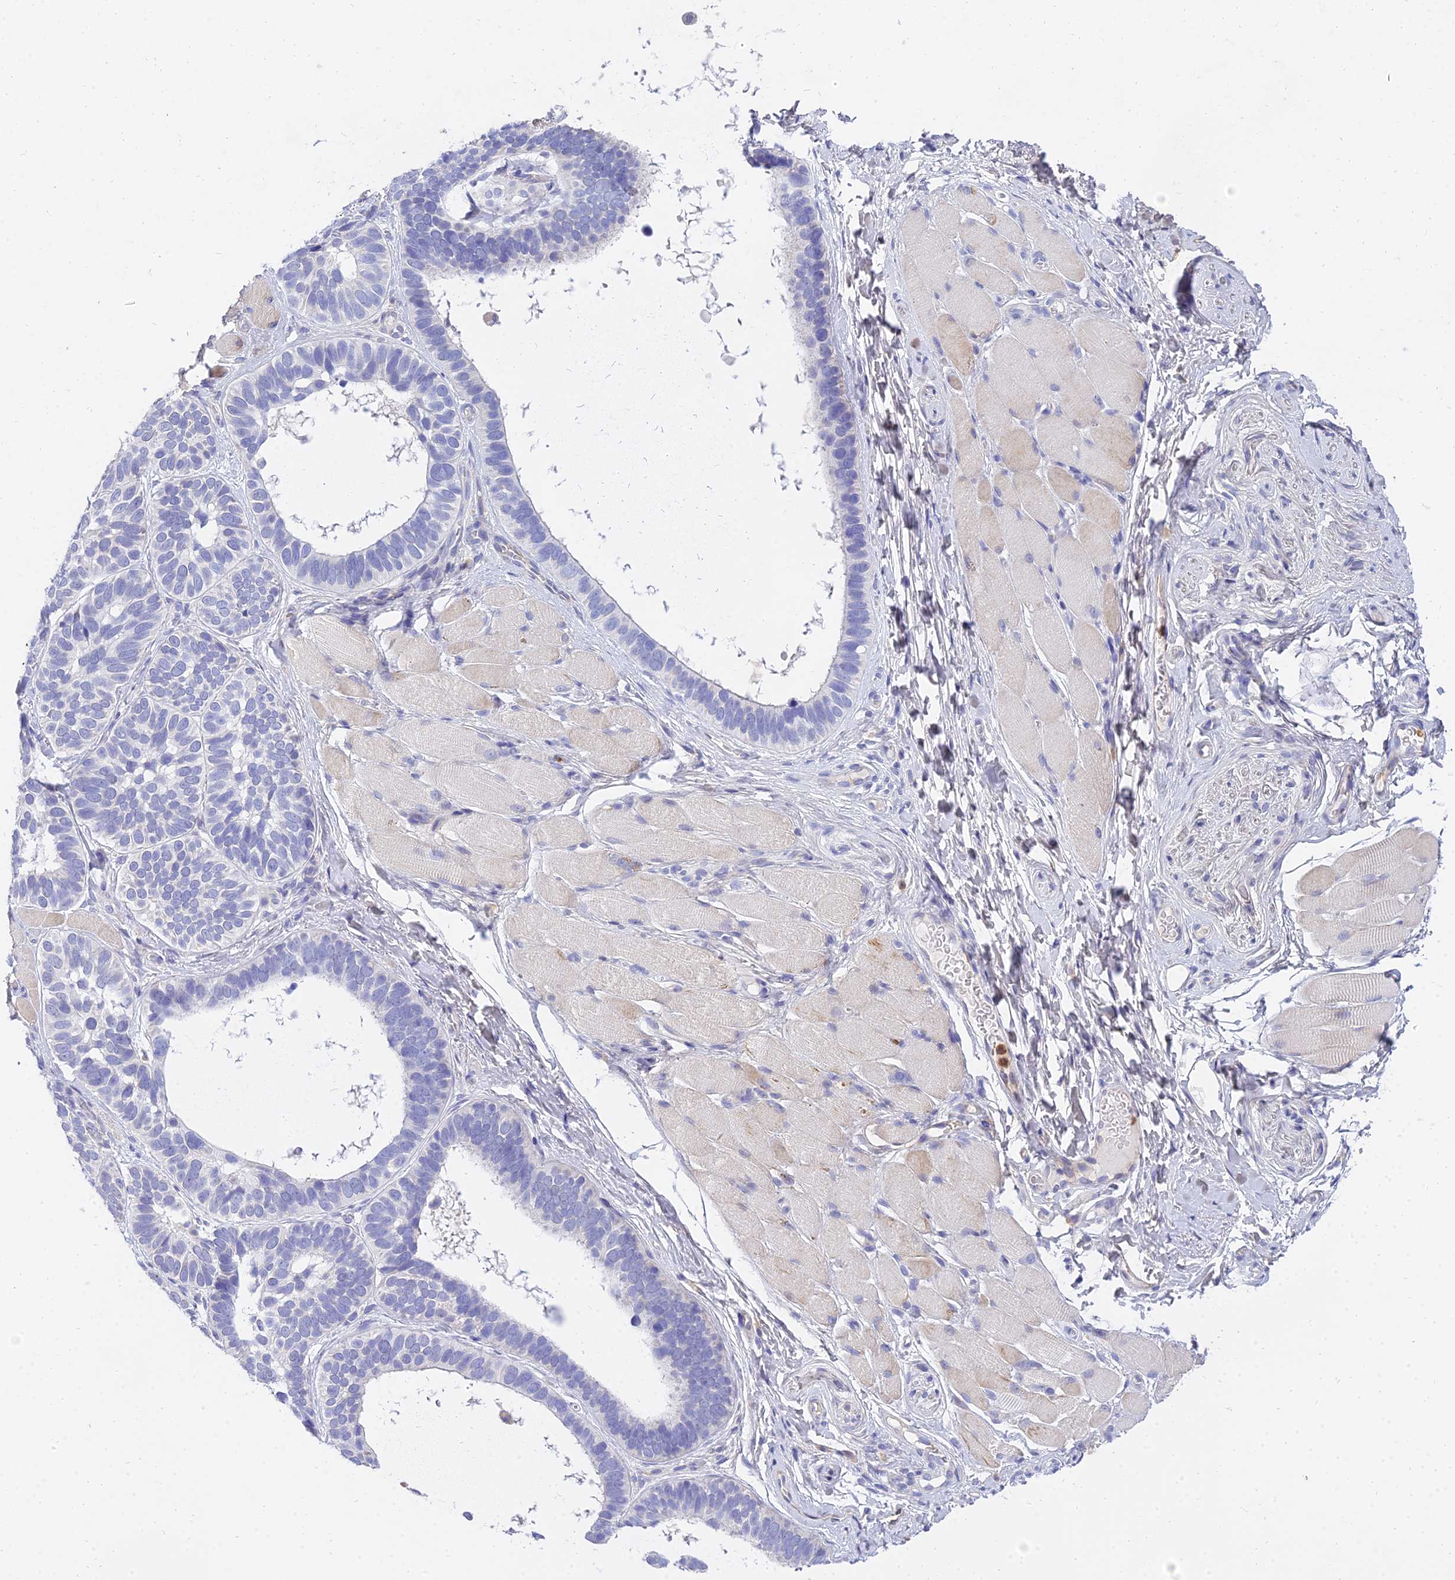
{"staining": {"intensity": "negative", "quantity": "none", "location": "none"}, "tissue": "skin cancer", "cell_type": "Tumor cells", "image_type": "cancer", "snomed": [{"axis": "morphology", "description": "Basal cell carcinoma"}, {"axis": "topography", "description": "Skin"}], "caption": "This is a photomicrograph of immunohistochemistry (IHC) staining of basal cell carcinoma (skin), which shows no staining in tumor cells. (DAB immunohistochemistry visualized using brightfield microscopy, high magnification).", "gene": "VWC2L", "patient": {"sex": "male", "age": 62}}